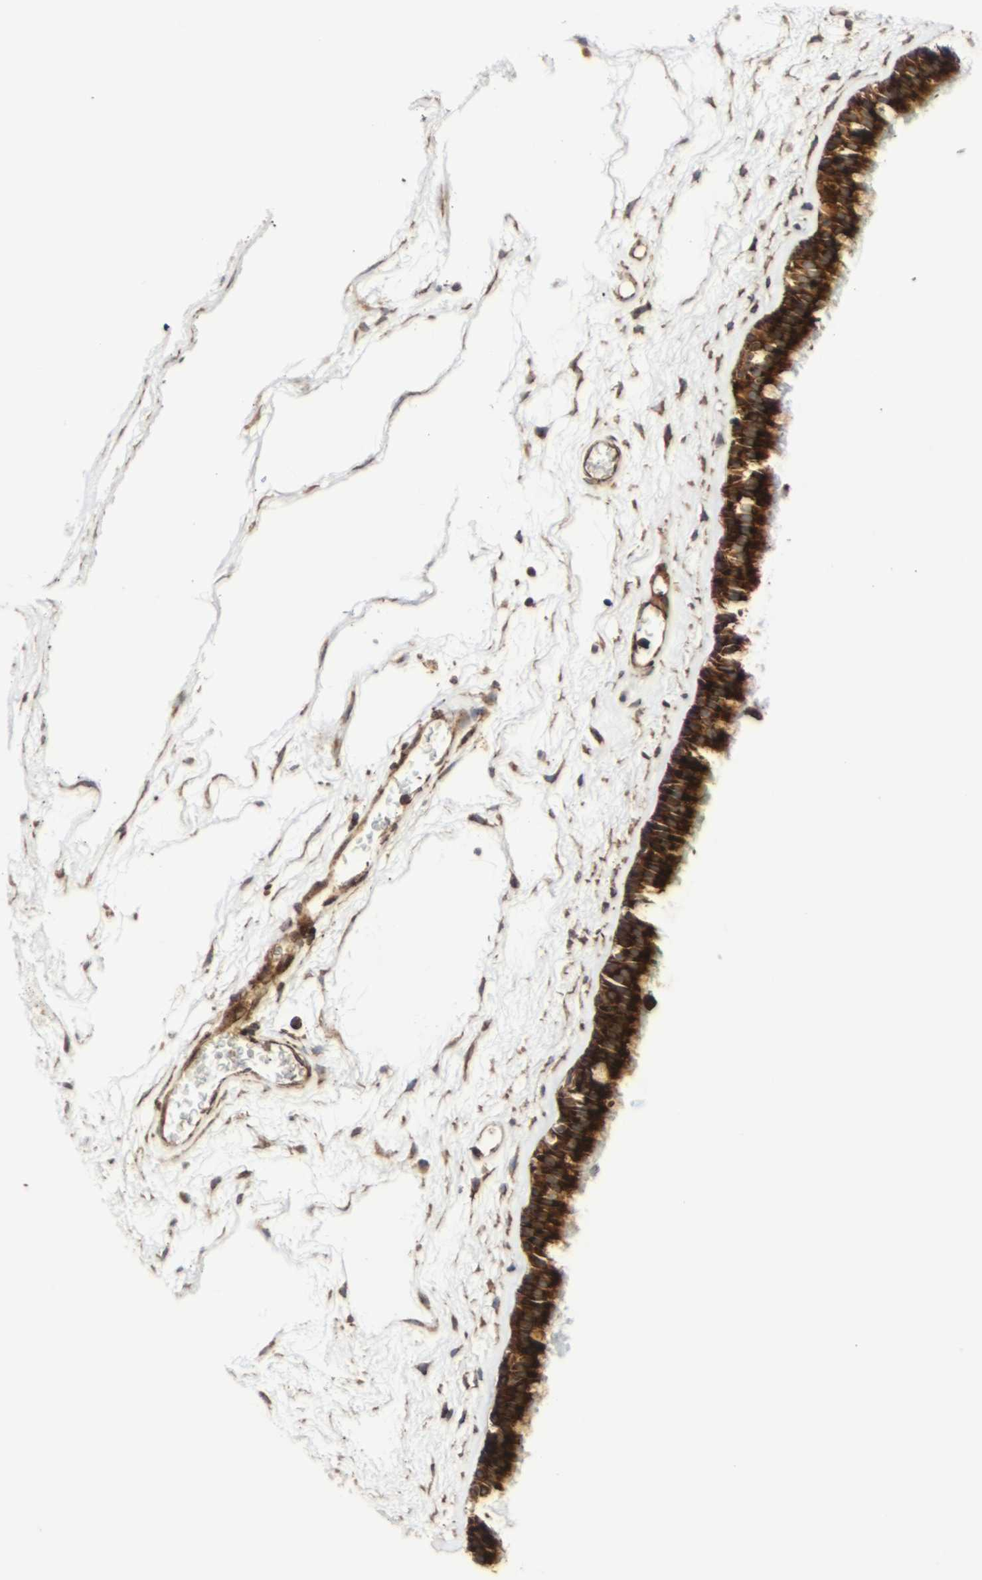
{"staining": {"intensity": "strong", "quantity": ">75%", "location": "cytoplasmic/membranous"}, "tissue": "nasopharynx", "cell_type": "Respiratory epithelial cells", "image_type": "normal", "snomed": [{"axis": "morphology", "description": "Normal tissue, NOS"}, {"axis": "morphology", "description": "Inflammation, NOS"}, {"axis": "topography", "description": "Nasopharynx"}], "caption": "The photomicrograph exhibits staining of unremarkable nasopharynx, revealing strong cytoplasmic/membranous protein positivity (brown color) within respiratory epithelial cells. The protein is shown in brown color, while the nuclei are stained blue.", "gene": "MARCHF2", "patient": {"sex": "male", "age": 48}}